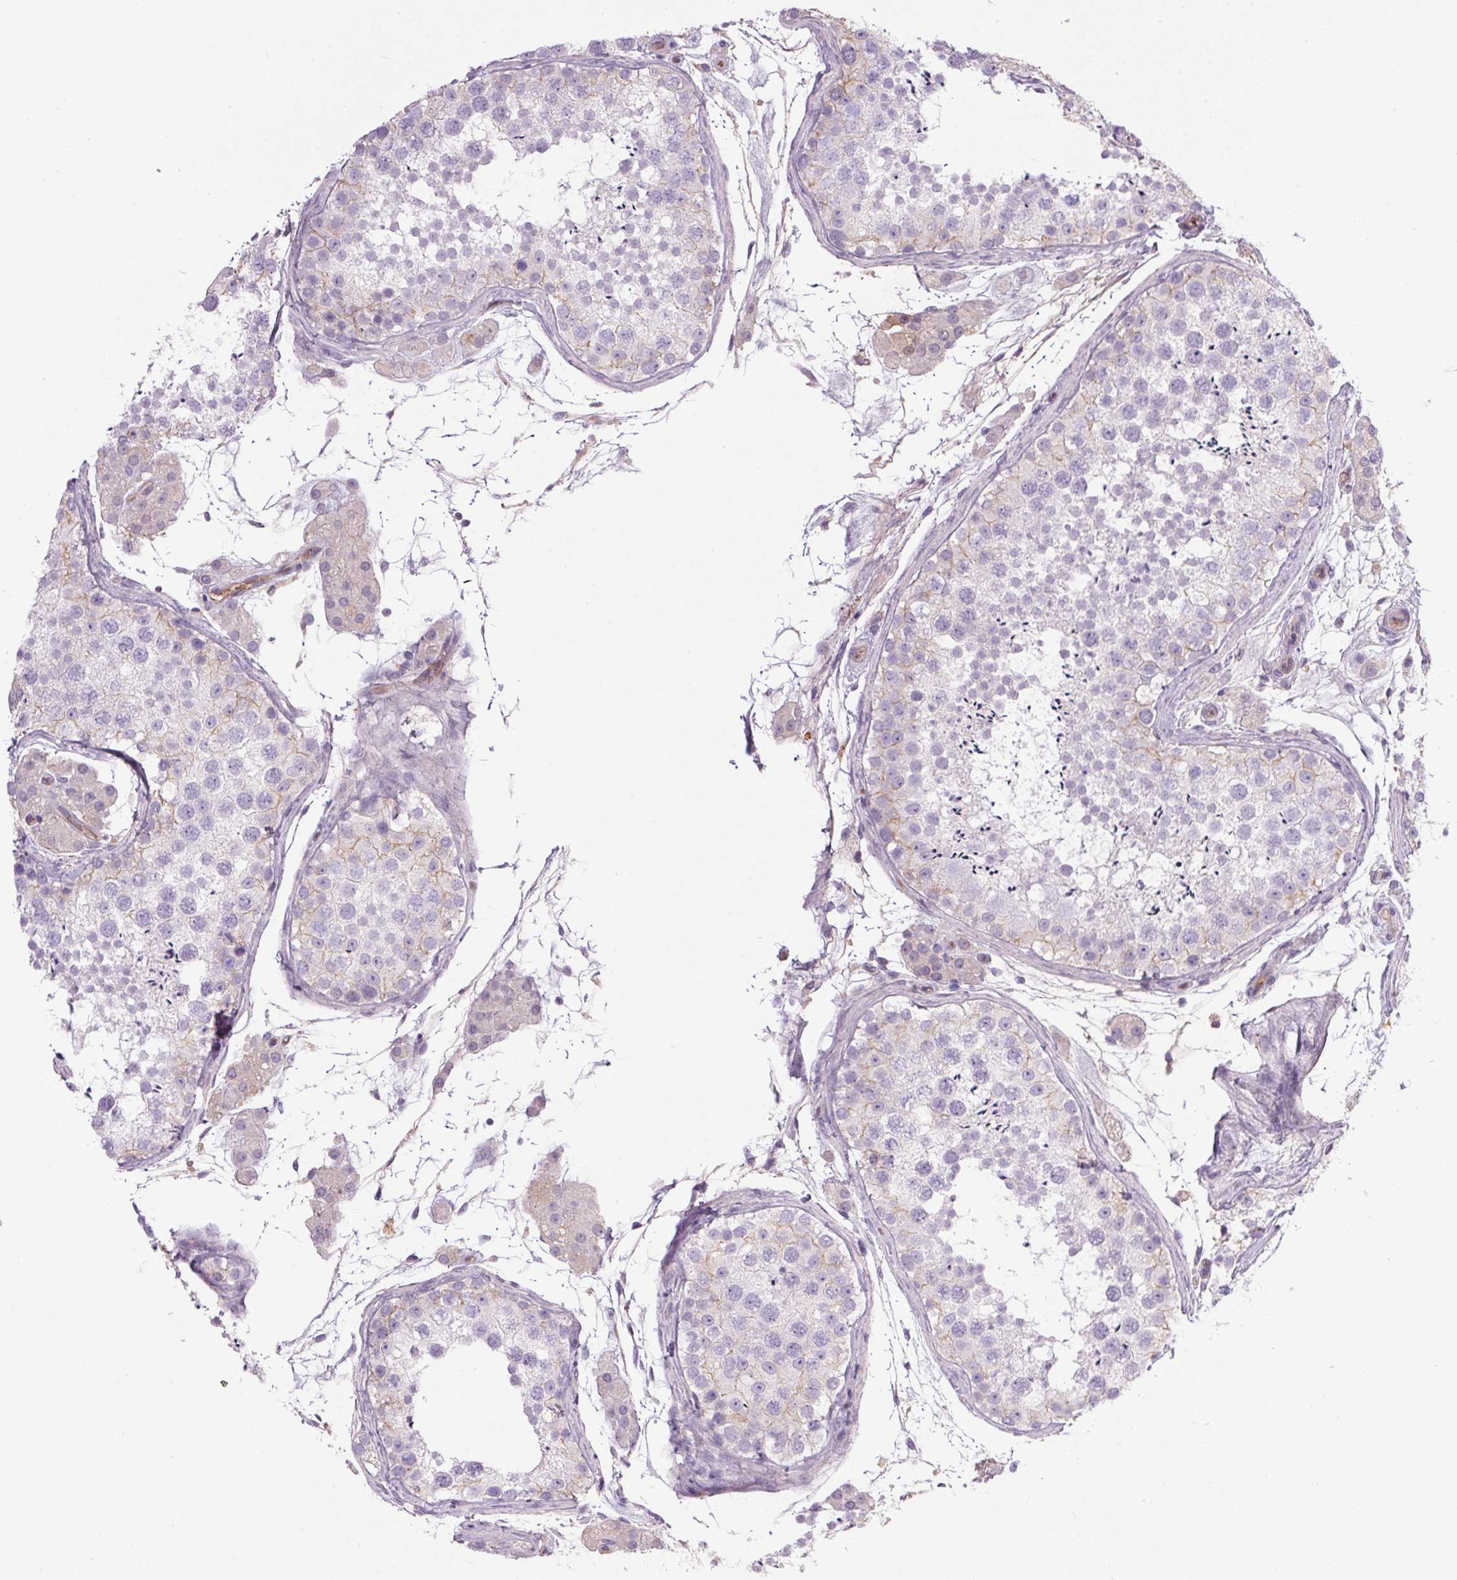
{"staining": {"intensity": "weak", "quantity": "<25%", "location": "cytoplasmic/membranous"}, "tissue": "testis", "cell_type": "Cells in seminiferous ducts", "image_type": "normal", "snomed": [{"axis": "morphology", "description": "Normal tissue, NOS"}, {"axis": "topography", "description": "Testis"}], "caption": "Immunohistochemical staining of benign testis demonstrates no significant positivity in cells in seminiferous ducts. The staining was performed using DAB (3,3'-diaminobenzidine) to visualize the protein expression in brown, while the nuclei were stained in blue with hematoxylin (Magnification: 20x).", "gene": "APOC4", "patient": {"sex": "male", "age": 41}}